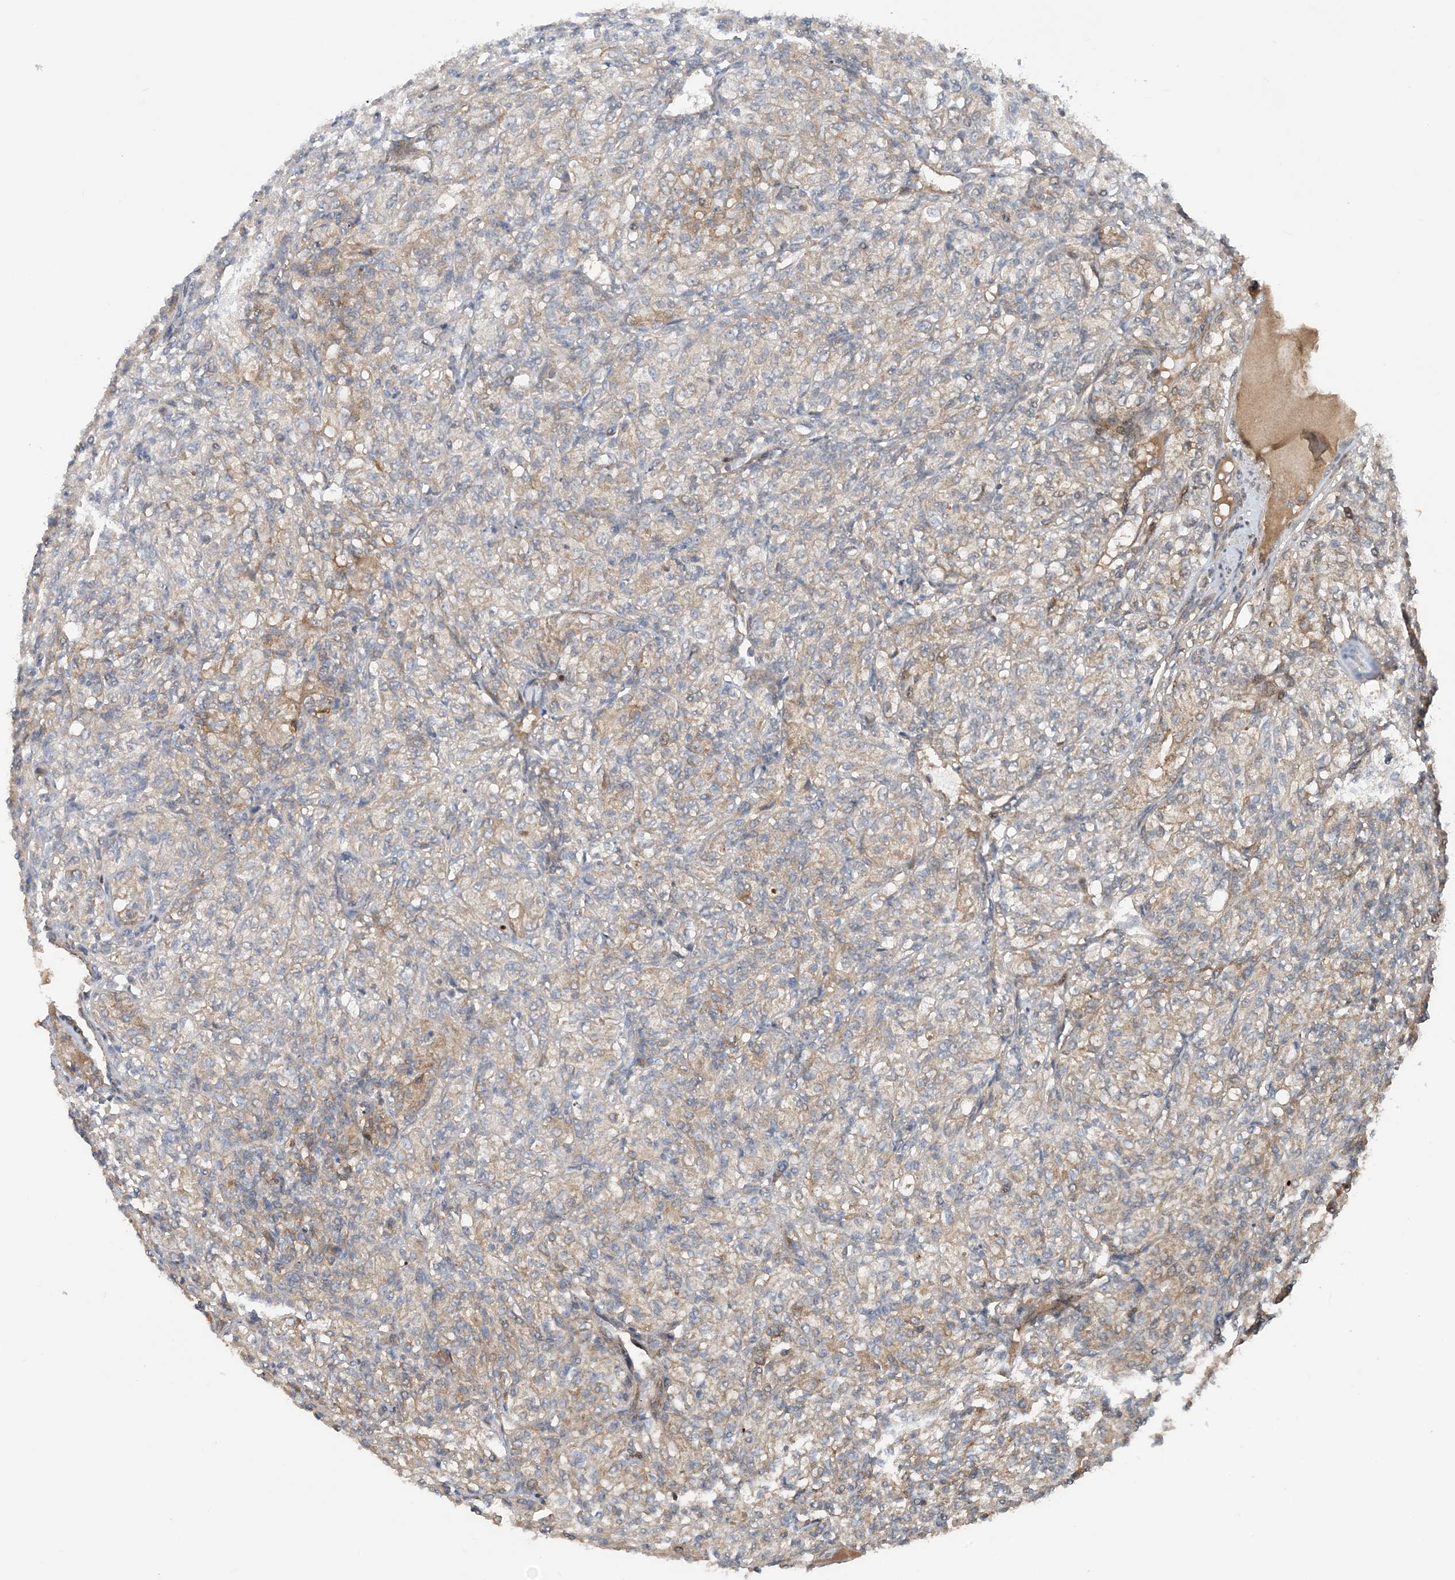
{"staining": {"intensity": "weak", "quantity": "25%-75%", "location": "cytoplasmic/membranous"}, "tissue": "renal cancer", "cell_type": "Tumor cells", "image_type": "cancer", "snomed": [{"axis": "morphology", "description": "Adenocarcinoma, NOS"}, {"axis": "topography", "description": "Kidney"}], "caption": "Tumor cells exhibit low levels of weak cytoplasmic/membranous positivity in about 25%-75% of cells in renal cancer.", "gene": "HEMK1", "patient": {"sex": "male", "age": 77}}